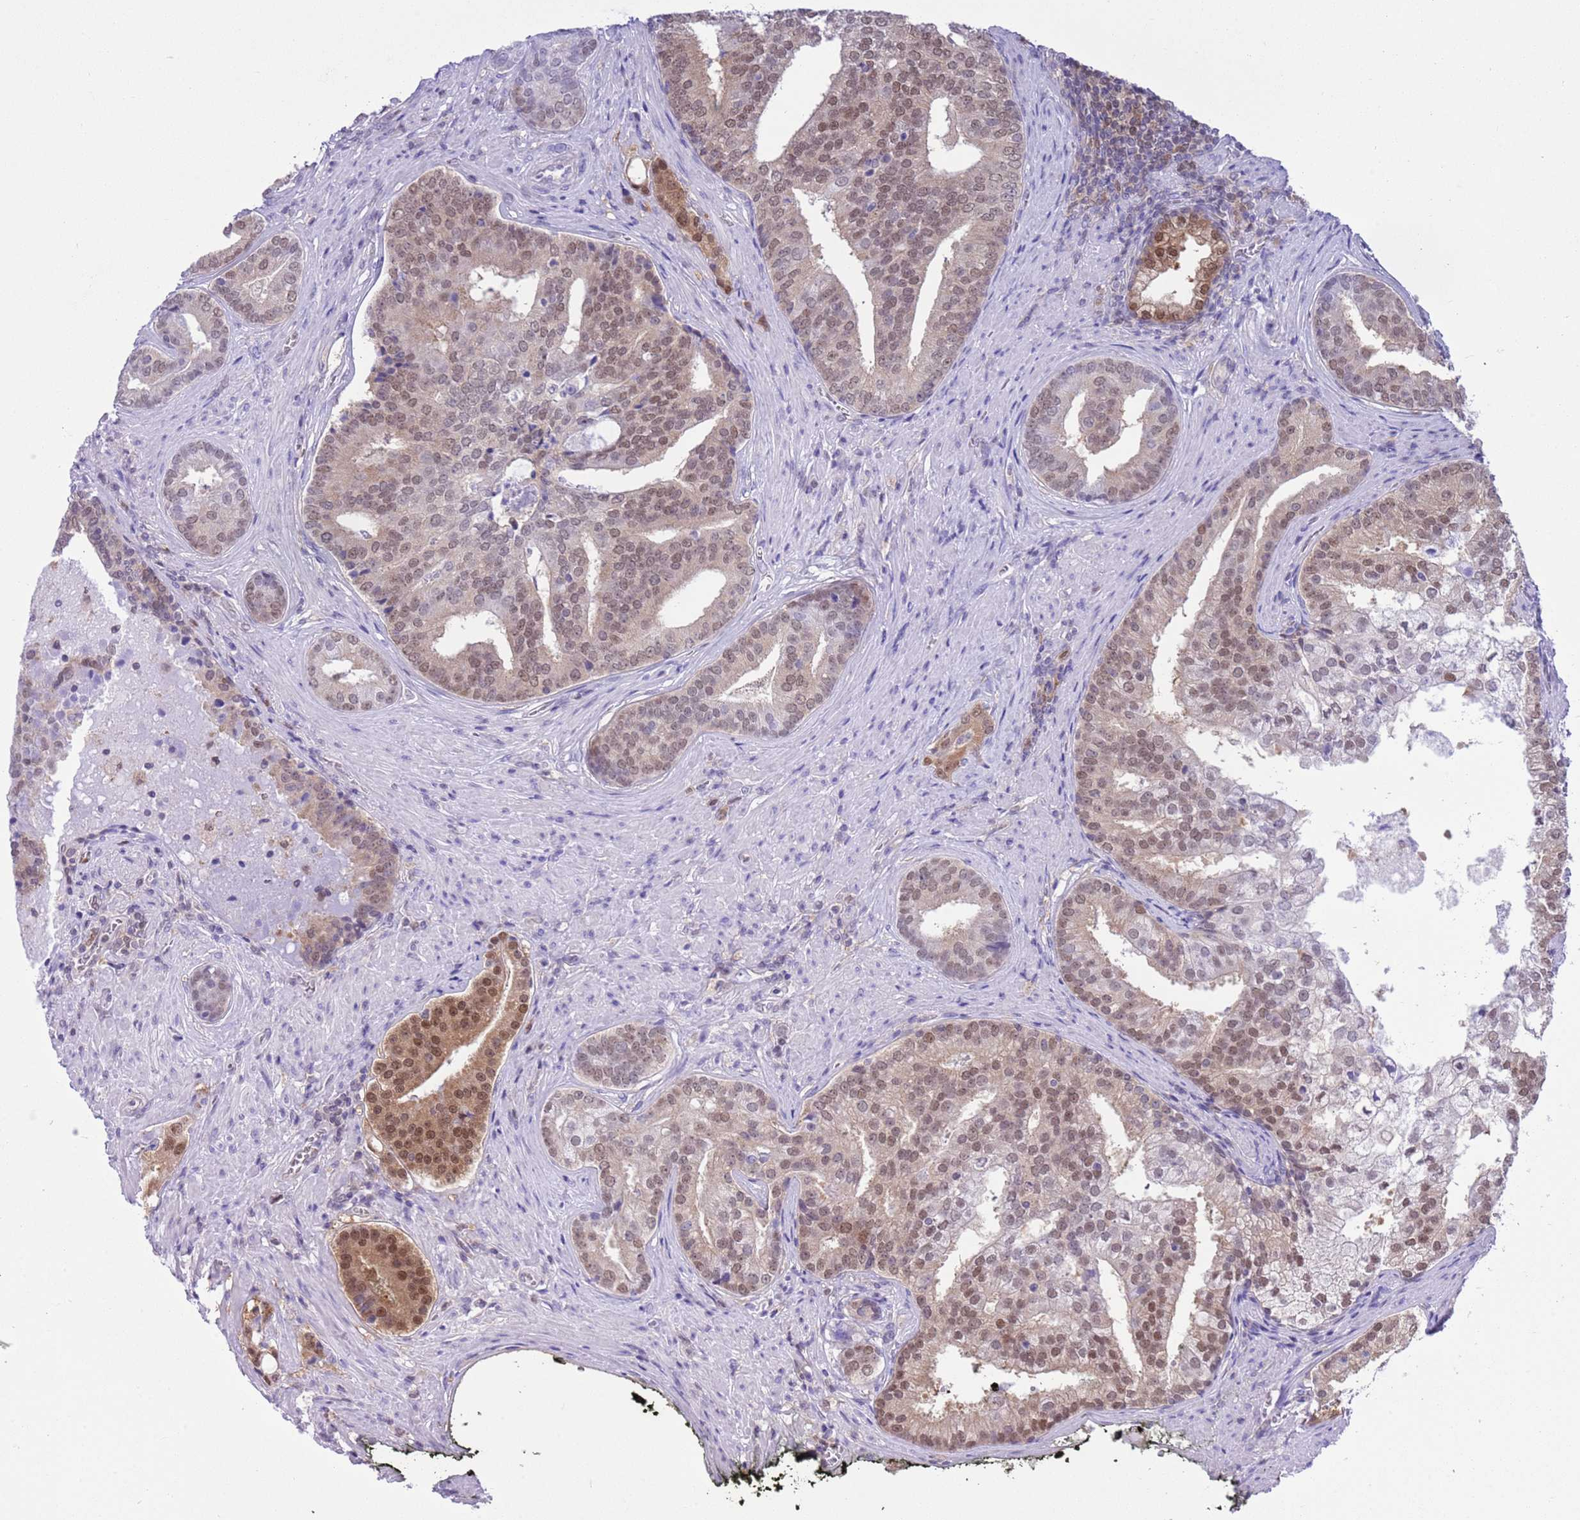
{"staining": {"intensity": "moderate", "quantity": "25%-75%", "location": "cytoplasmic/membranous,nuclear"}, "tissue": "prostate cancer", "cell_type": "Tumor cells", "image_type": "cancer", "snomed": [{"axis": "morphology", "description": "Adenocarcinoma, High grade"}, {"axis": "topography", "description": "Prostate"}], "caption": "Immunohistochemistry image of neoplastic tissue: human prostate cancer stained using immunohistochemistry exhibits medium levels of moderate protein expression localized specifically in the cytoplasmic/membranous and nuclear of tumor cells, appearing as a cytoplasmic/membranous and nuclear brown color.", "gene": "DDI2", "patient": {"sex": "male", "age": 55}}